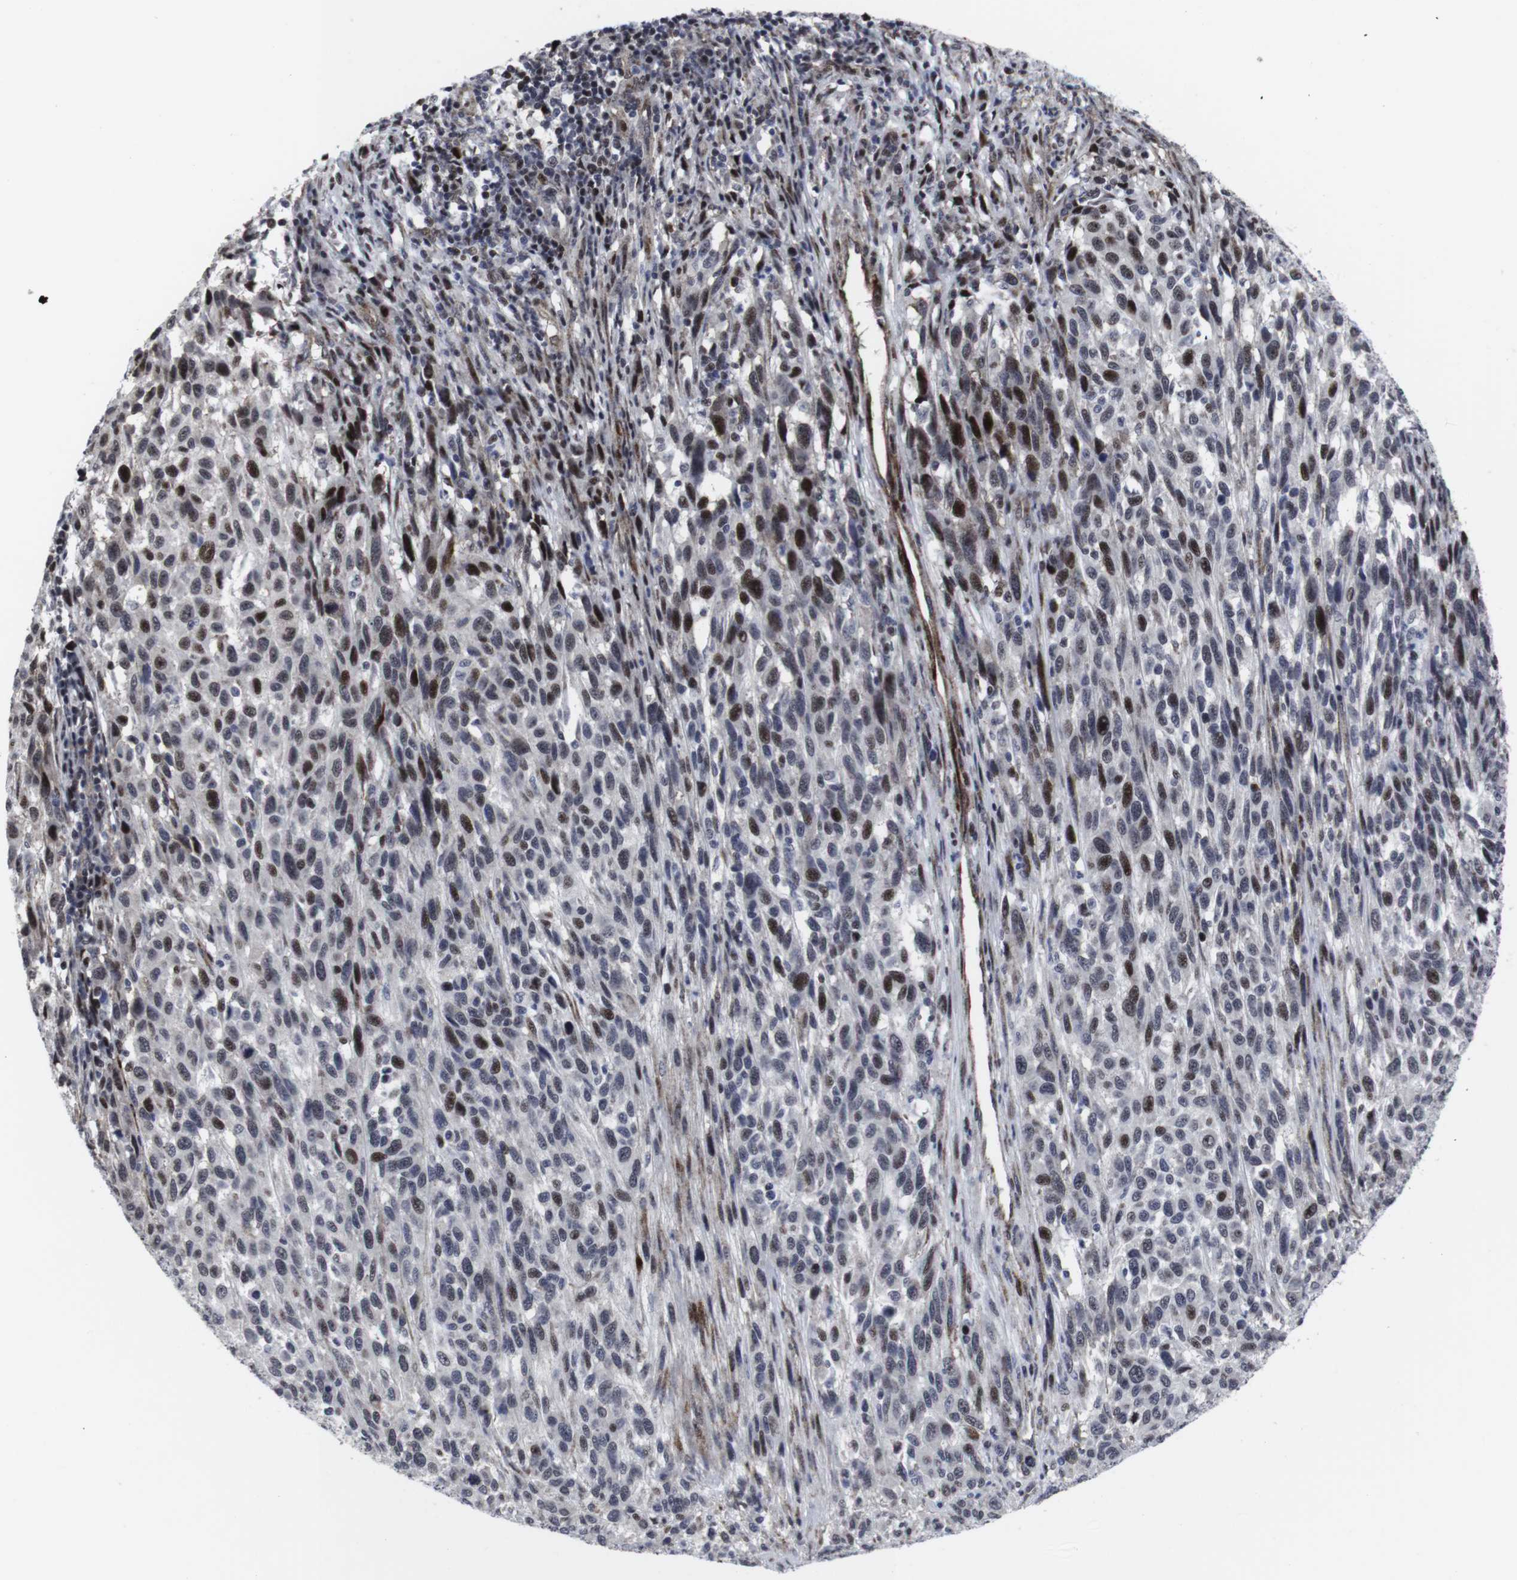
{"staining": {"intensity": "strong", "quantity": "<25%", "location": "nuclear"}, "tissue": "melanoma", "cell_type": "Tumor cells", "image_type": "cancer", "snomed": [{"axis": "morphology", "description": "Malignant melanoma, Metastatic site"}, {"axis": "topography", "description": "Lymph node"}], "caption": "Immunohistochemical staining of human malignant melanoma (metastatic site) demonstrates medium levels of strong nuclear protein positivity in about <25% of tumor cells.", "gene": "MLH1", "patient": {"sex": "male", "age": 61}}